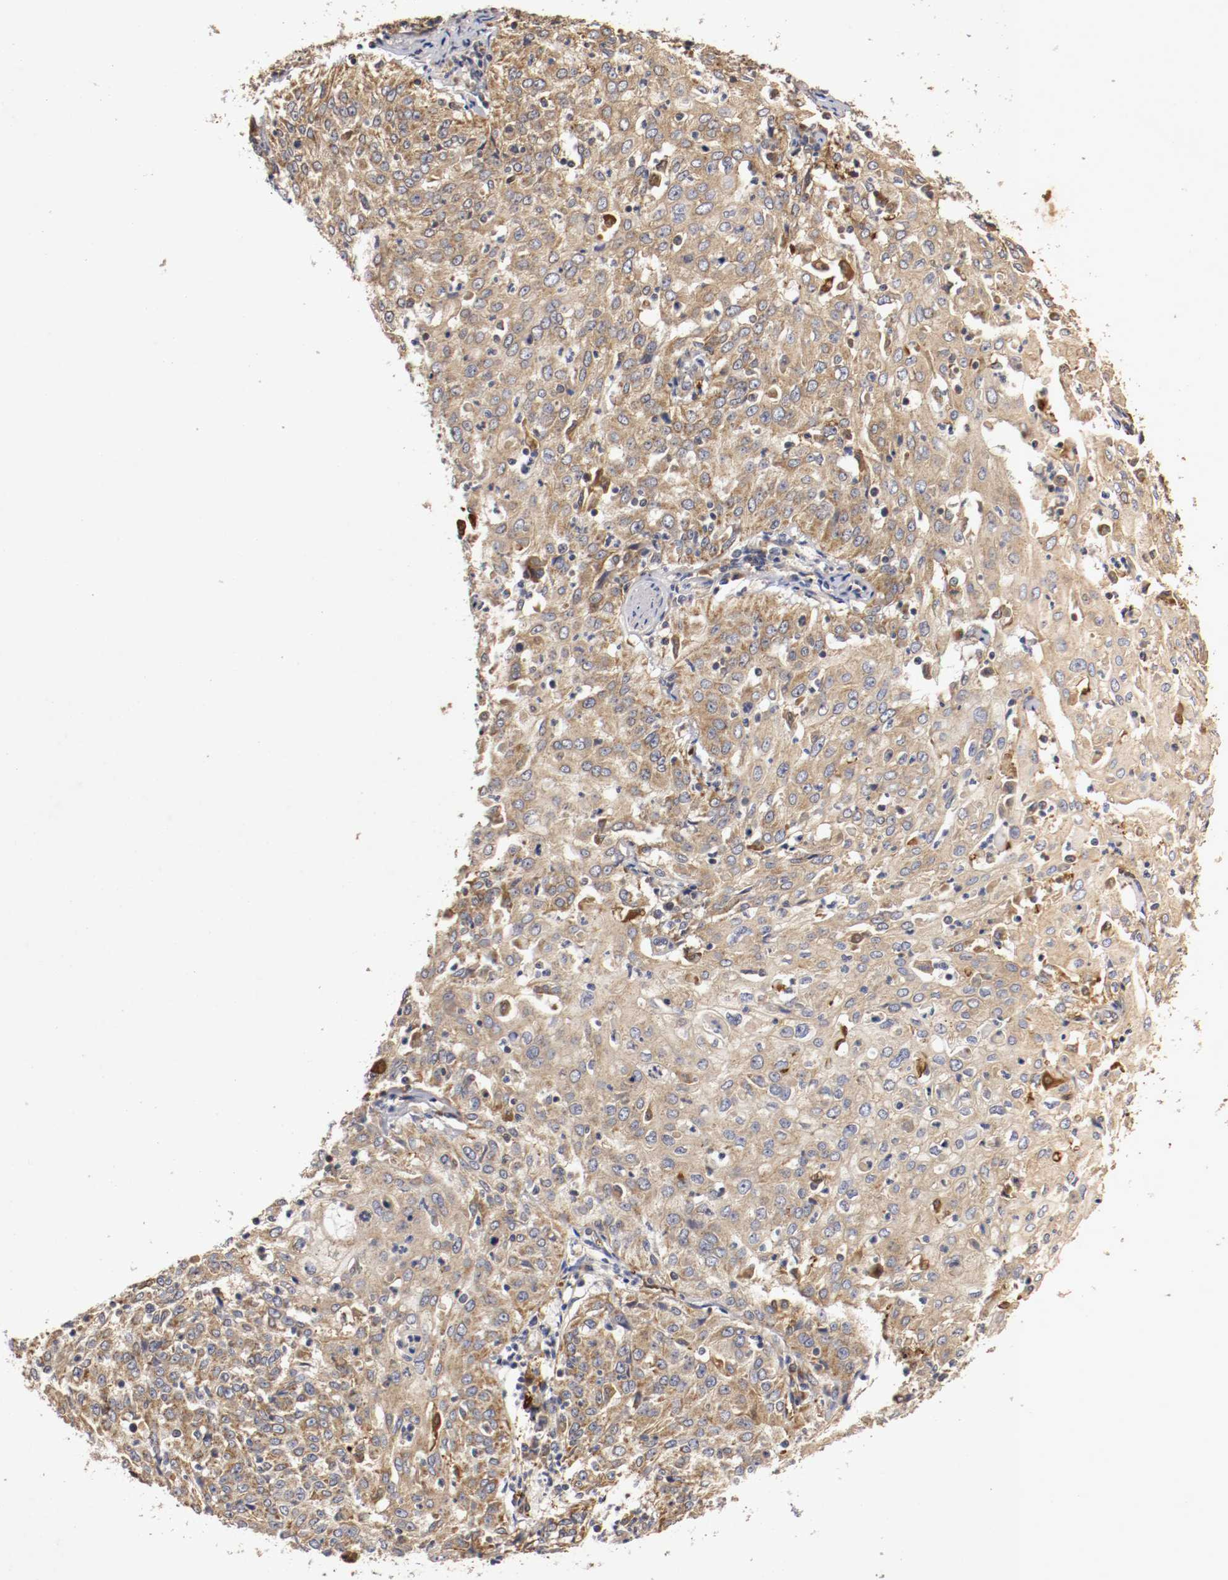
{"staining": {"intensity": "moderate", "quantity": ">75%", "location": "cytoplasmic/membranous"}, "tissue": "cervical cancer", "cell_type": "Tumor cells", "image_type": "cancer", "snomed": [{"axis": "morphology", "description": "Squamous cell carcinoma, NOS"}, {"axis": "topography", "description": "Cervix"}], "caption": "Squamous cell carcinoma (cervical) stained with a brown dye shows moderate cytoplasmic/membranous positive positivity in approximately >75% of tumor cells.", "gene": "VEZT", "patient": {"sex": "female", "age": 39}}